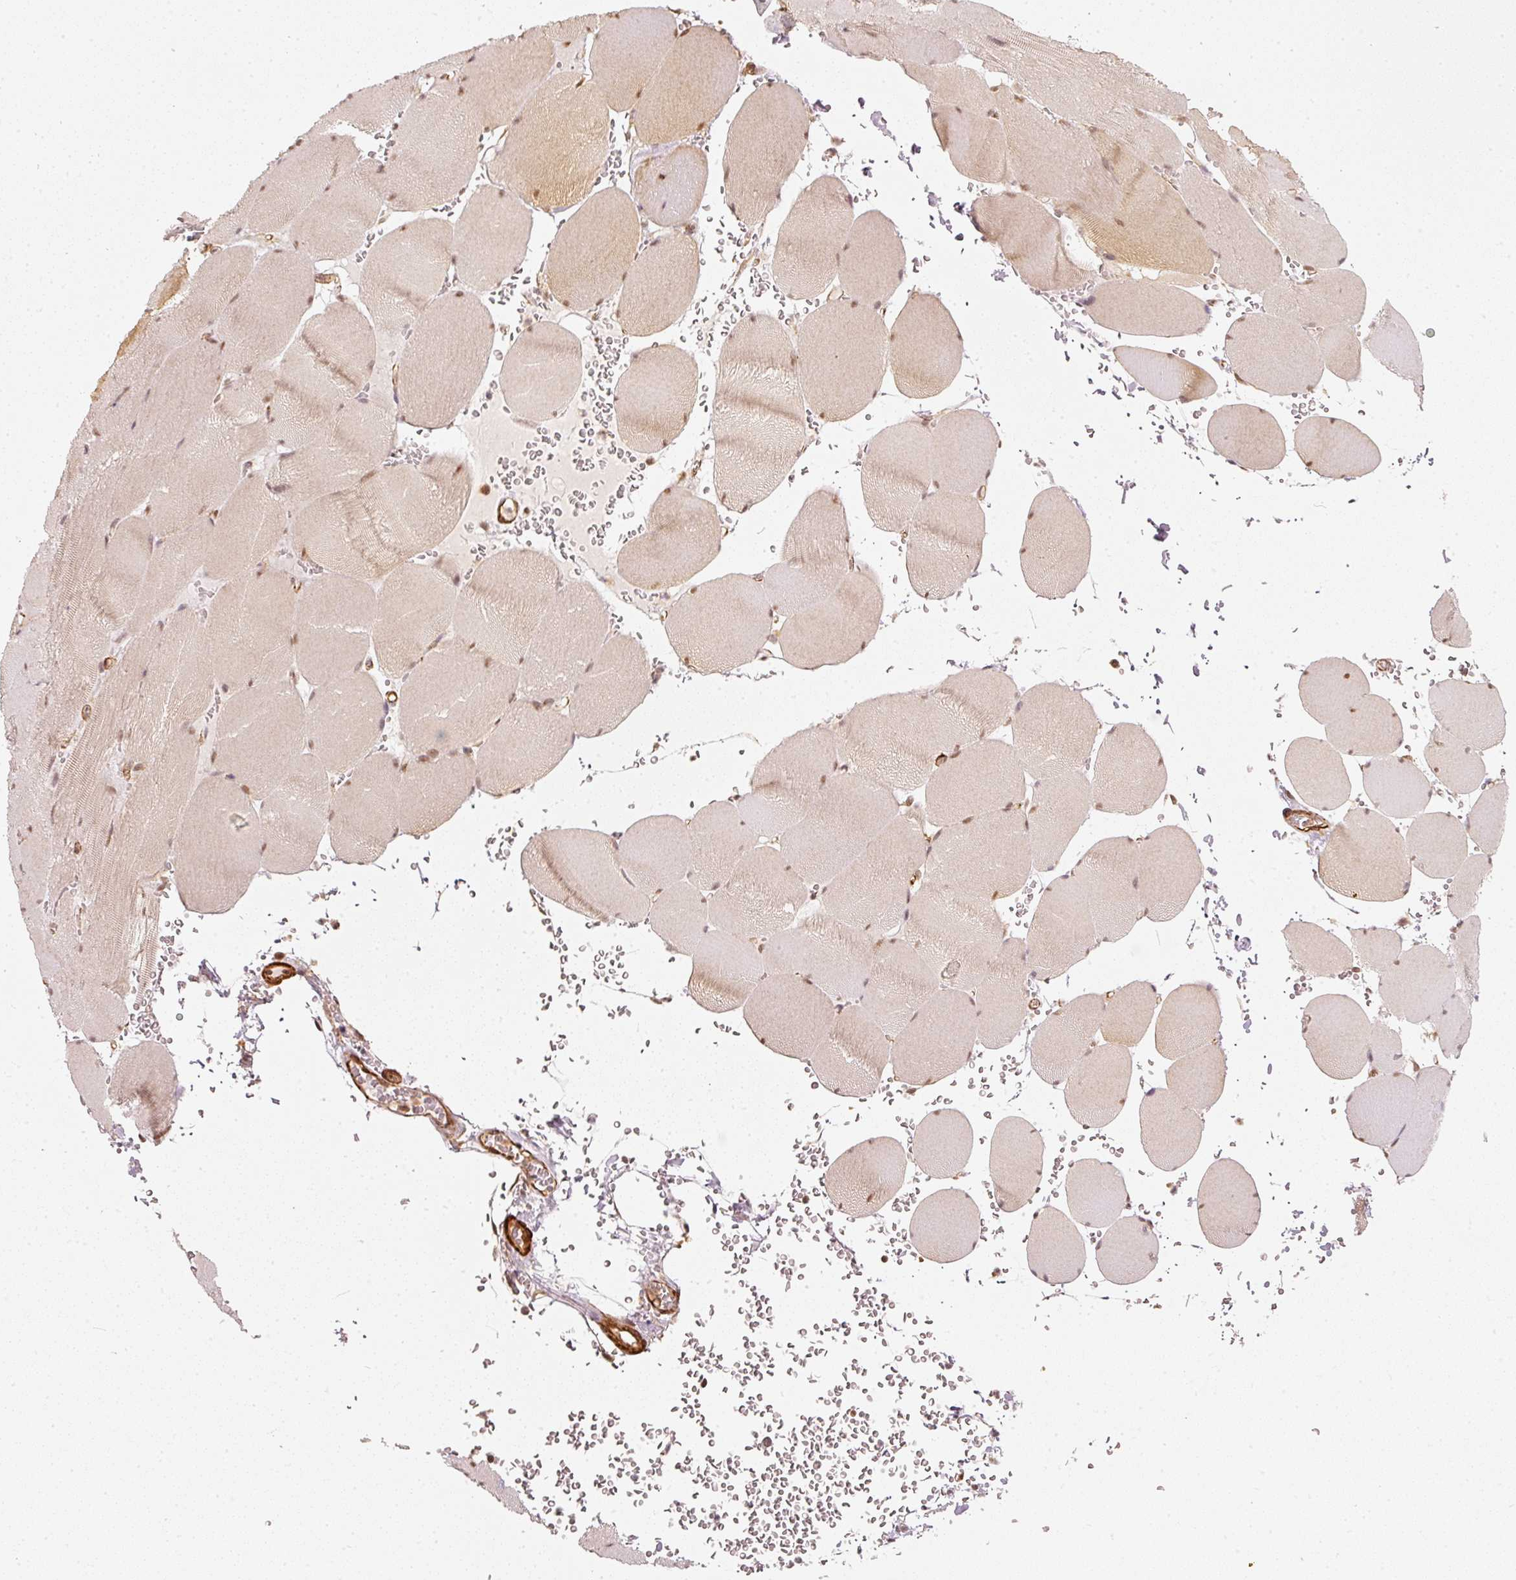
{"staining": {"intensity": "moderate", "quantity": ">75%", "location": "cytoplasmic/membranous"}, "tissue": "skeletal muscle", "cell_type": "Myocytes", "image_type": "normal", "snomed": [{"axis": "morphology", "description": "Normal tissue, NOS"}, {"axis": "topography", "description": "Skeletal muscle"}, {"axis": "topography", "description": "Head-Neck"}], "caption": "Brown immunohistochemical staining in unremarkable skeletal muscle shows moderate cytoplasmic/membranous expression in approximately >75% of myocytes.", "gene": "PSMD1", "patient": {"sex": "male", "age": 66}}